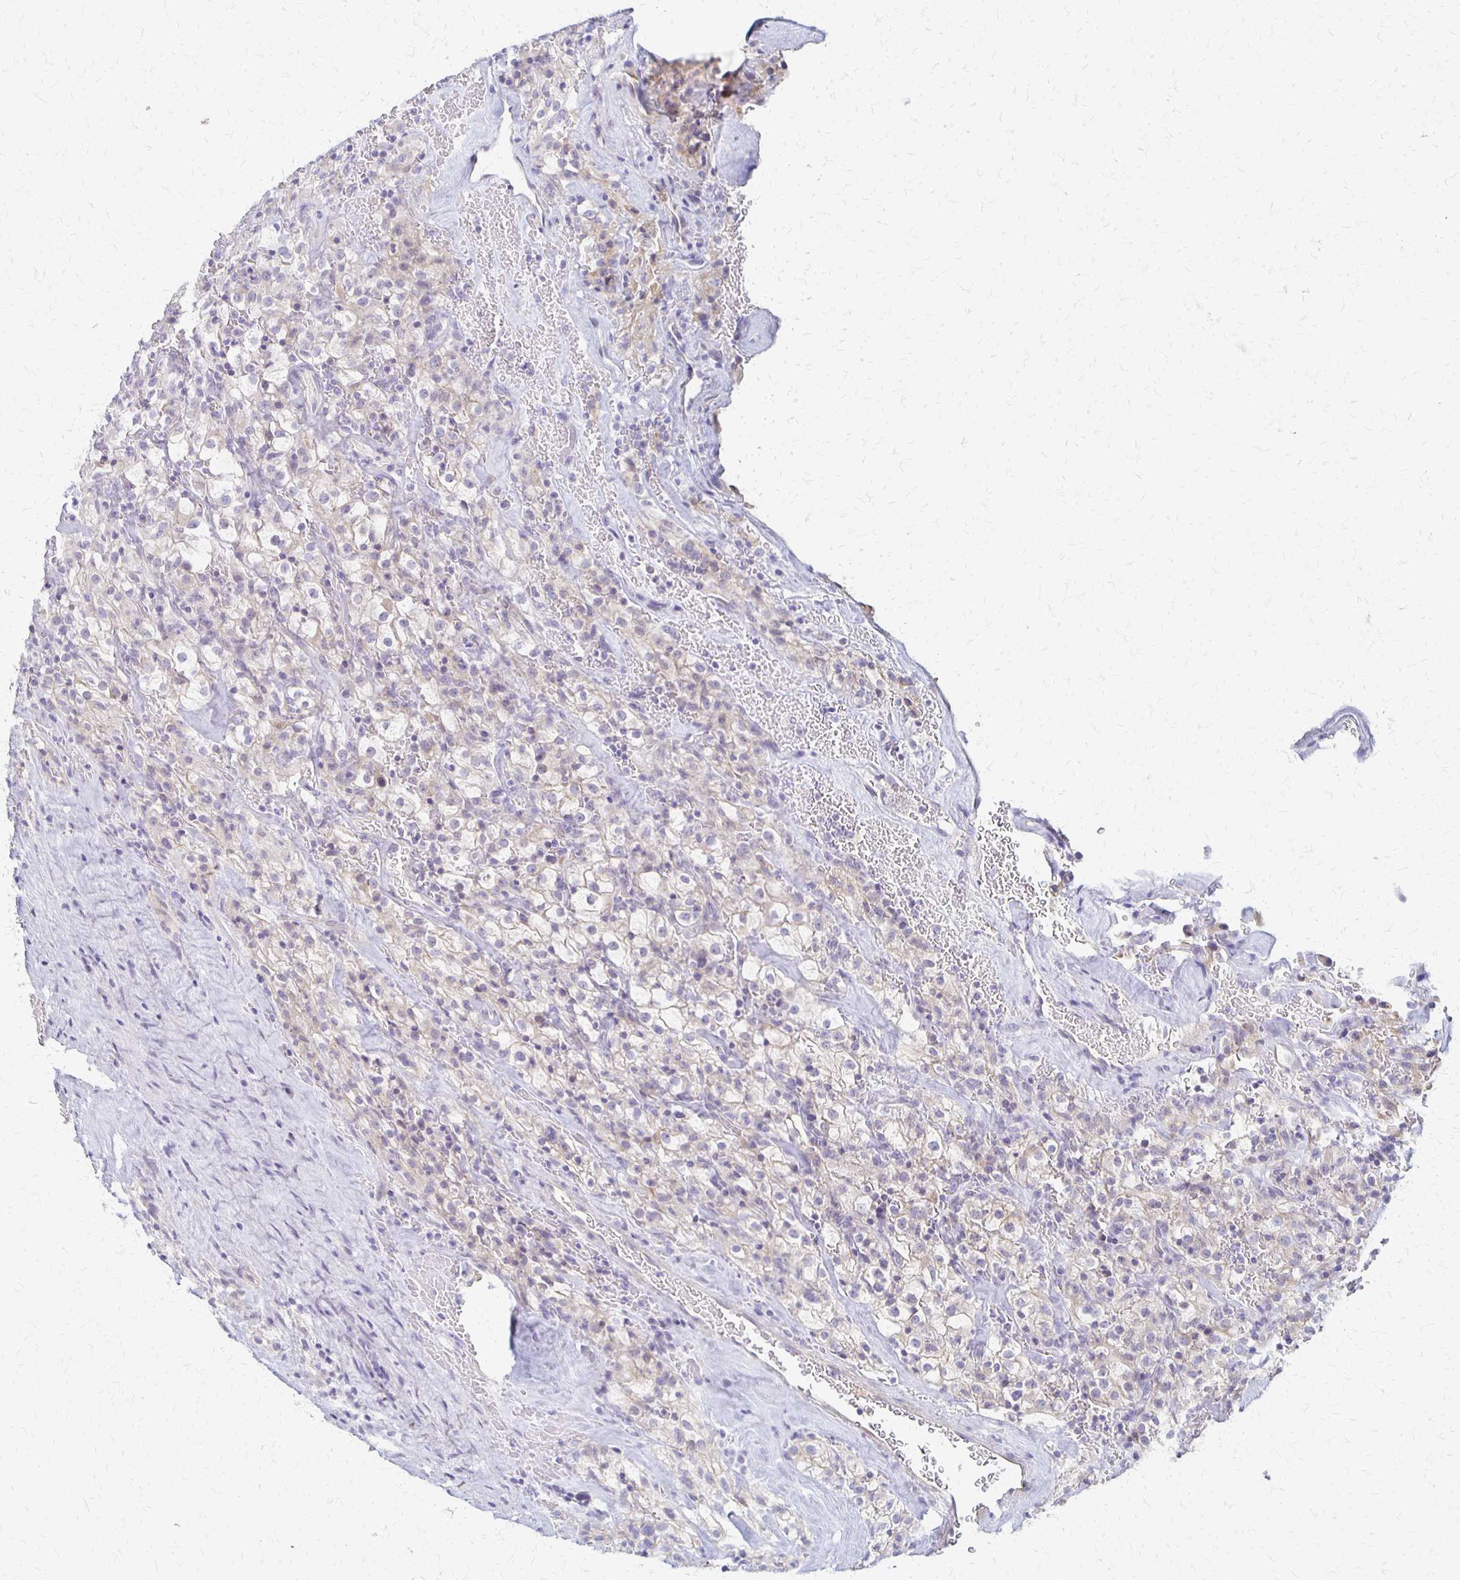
{"staining": {"intensity": "weak", "quantity": "<25%", "location": "cytoplasmic/membranous"}, "tissue": "renal cancer", "cell_type": "Tumor cells", "image_type": "cancer", "snomed": [{"axis": "morphology", "description": "Adenocarcinoma, NOS"}, {"axis": "topography", "description": "Kidney"}], "caption": "This is an immunohistochemistry histopathology image of adenocarcinoma (renal). There is no staining in tumor cells.", "gene": "RHOC", "patient": {"sex": "female", "age": 74}}